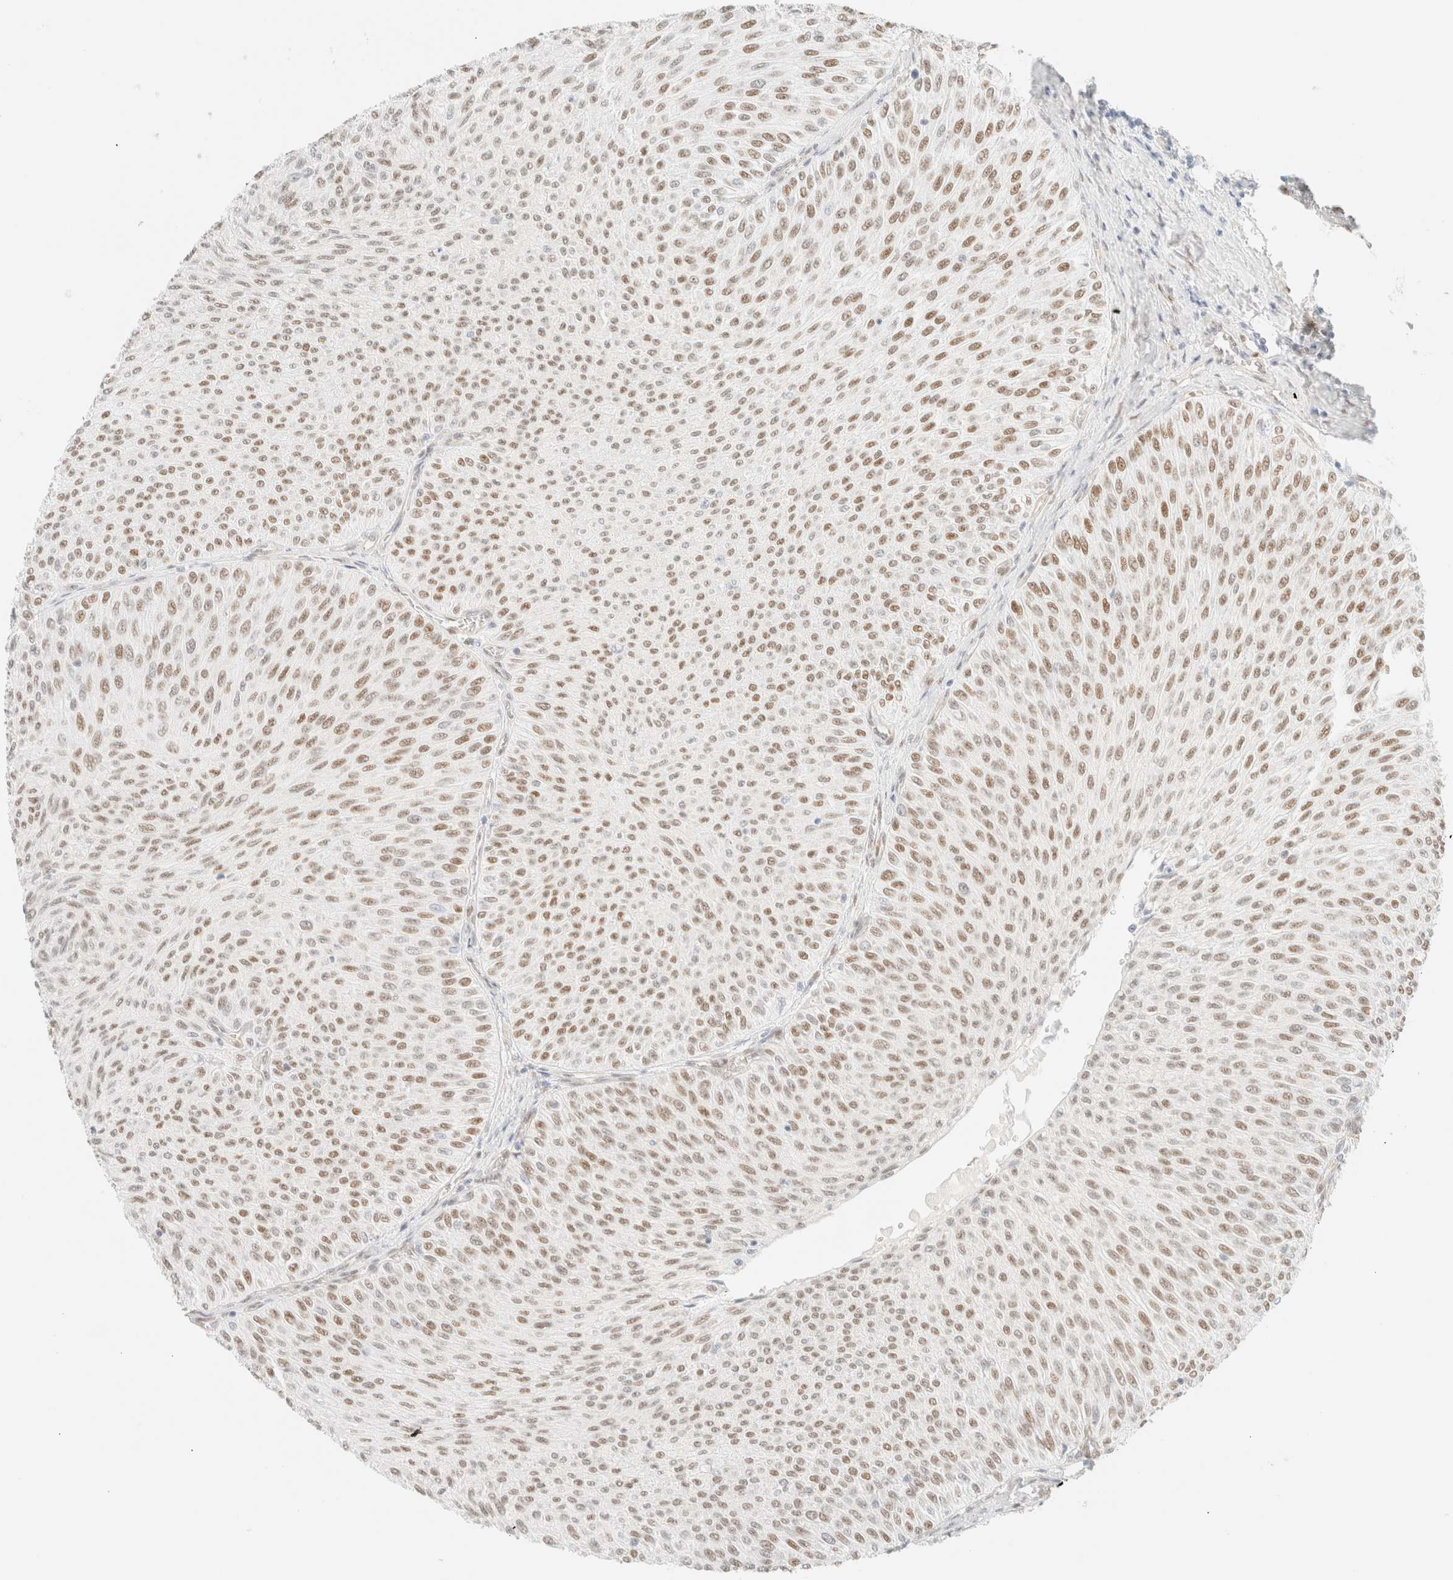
{"staining": {"intensity": "moderate", "quantity": ">75%", "location": "nuclear"}, "tissue": "urothelial cancer", "cell_type": "Tumor cells", "image_type": "cancer", "snomed": [{"axis": "morphology", "description": "Urothelial carcinoma, Low grade"}, {"axis": "topography", "description": "Urinary bladder"}], "caption": "Protein staining of urothelial cancer tissue demonstrates moderate nuclear expression in about >75% of tumor cells.", "gene": "ZSCAN18", "patient": {"sex": "male", "age": 78}}